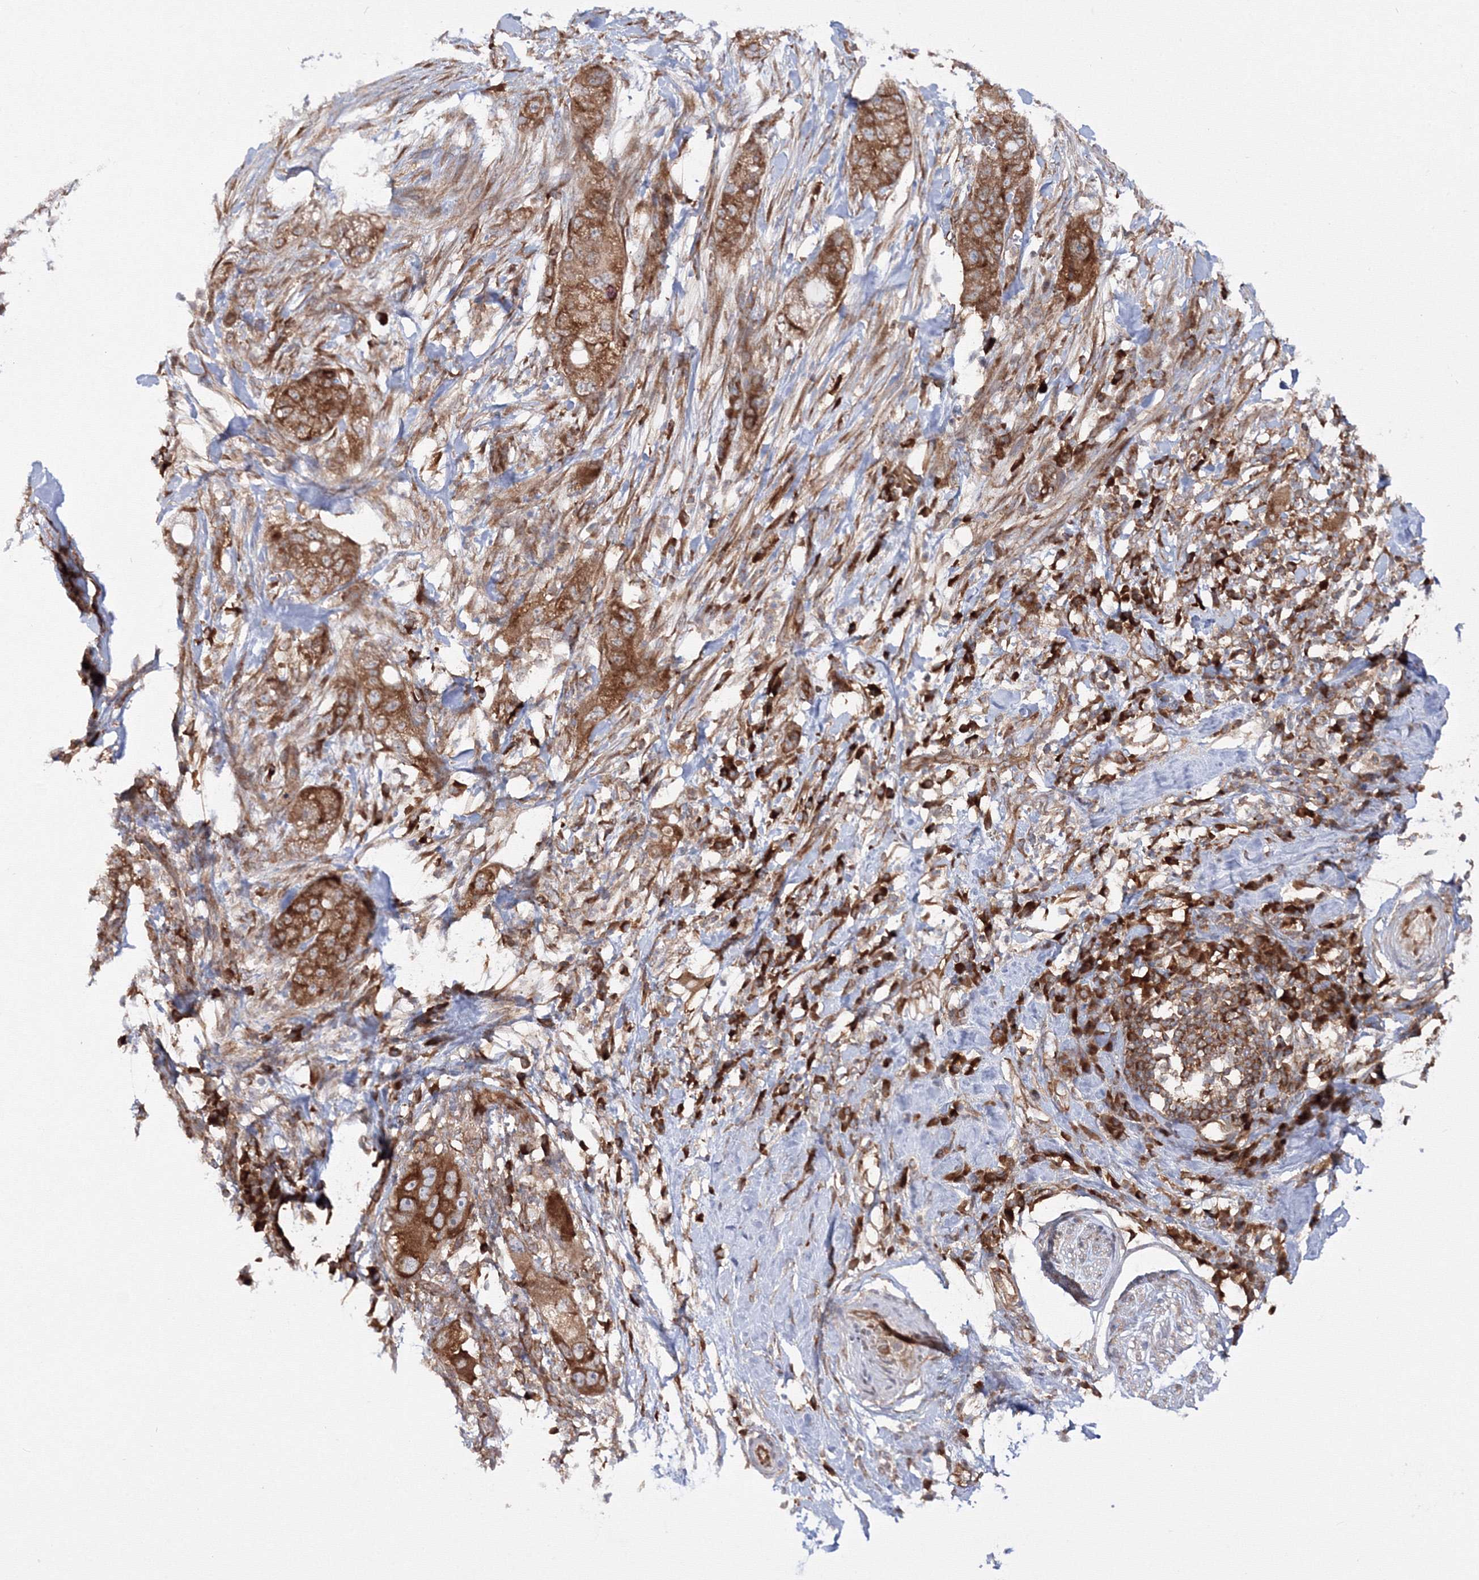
{"staining": {"intensity": "moderate", "quantity": ">75%", "location": "cytoplasmic/membranous"}, "tissue": "pancreatic cancer", "cell_type": "Tumor cells", "image_type": "cancer", "snomed": [{"axis": "morphology", "description": "Adenocarcinoma, NOS"}, {"axis": "topography", "description": "Pancreas"}], "caption": "Pancreatic cancer stained for a protein (brown) reveals moderate cytoplasmic/membranous positive staining in about >75% of tumor cells.", "gene": "HARS1", "patient": {"sex": "female", "age": 78}}